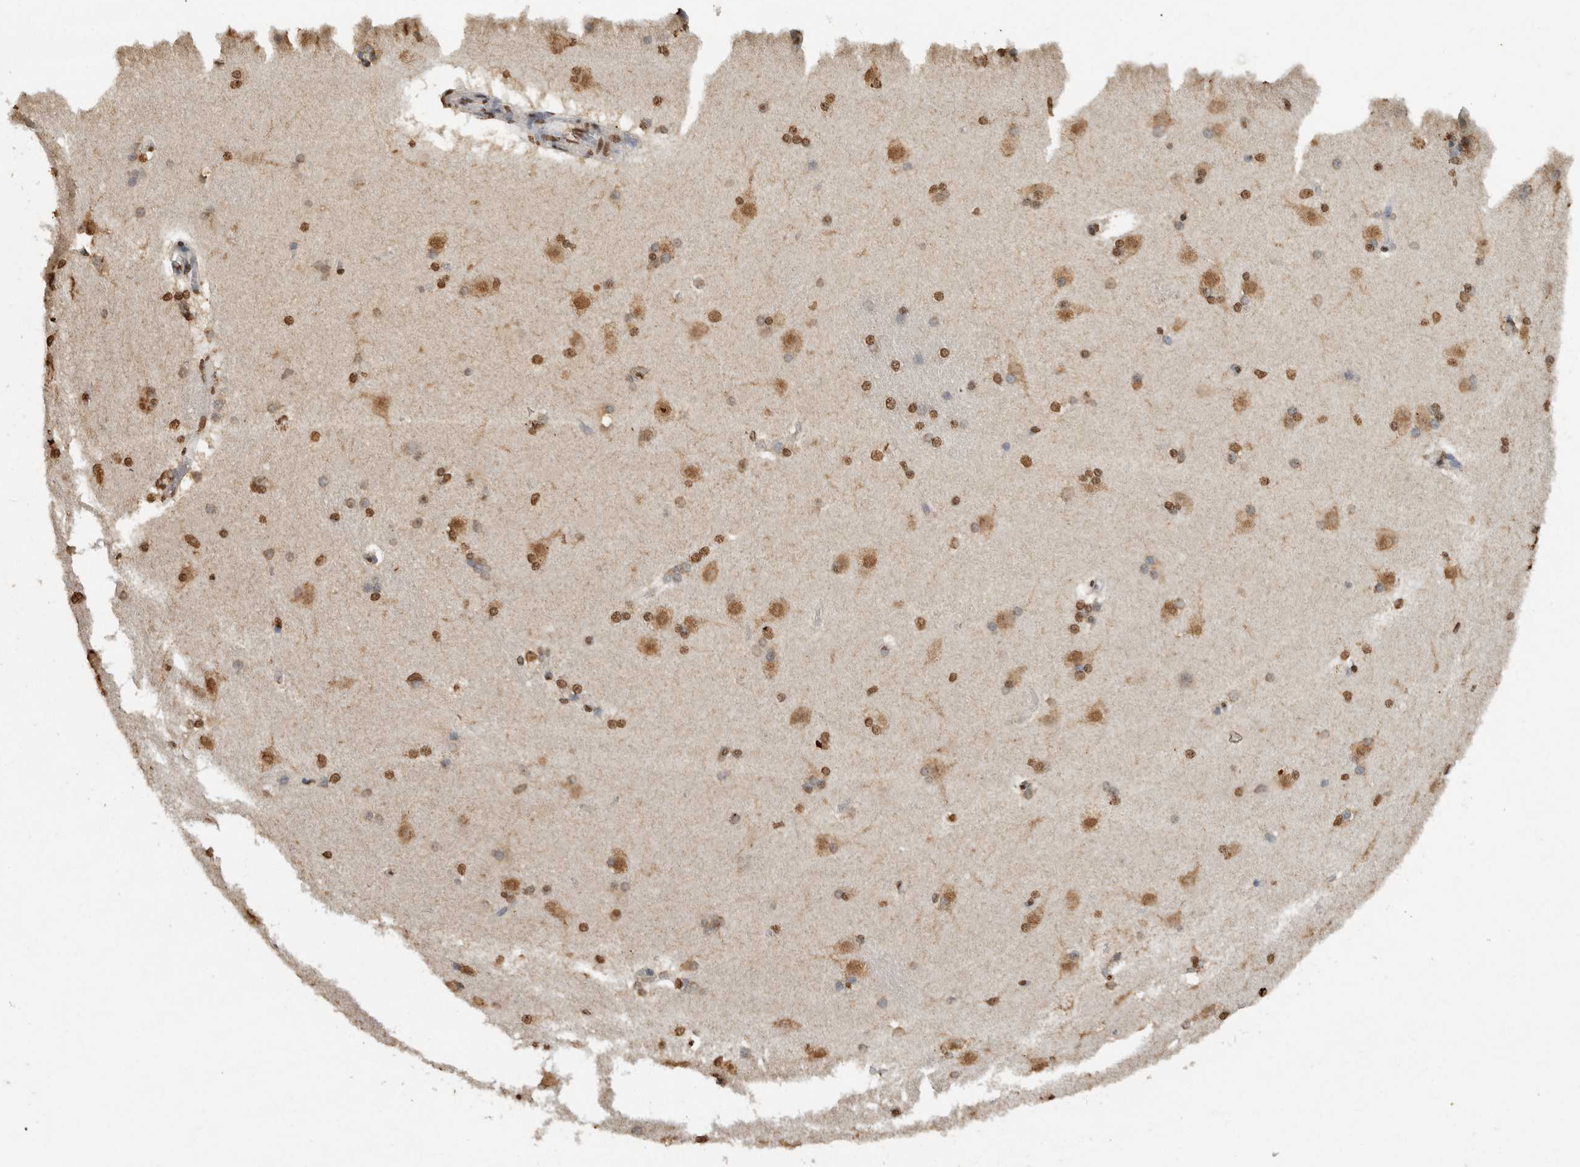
{"staining": {"intensity": "moderate", "quantity": ">75%", "location": "nuclear"}, "tissue": "caudate", "cell_type": "Glial cells", "image_type": "normal", "snomed": [{"axis": "morphology", "description": "Normal tissue, NOS"}, {"axis": "topography", "description": "Lateral ventricle wall"}], "caption": "A brown stain highlights moderate nuclear positivity of a protein in glial cells of benign human caudate.", "gene": "HAND2", "patient": {"sex": "female", "age": 19}}